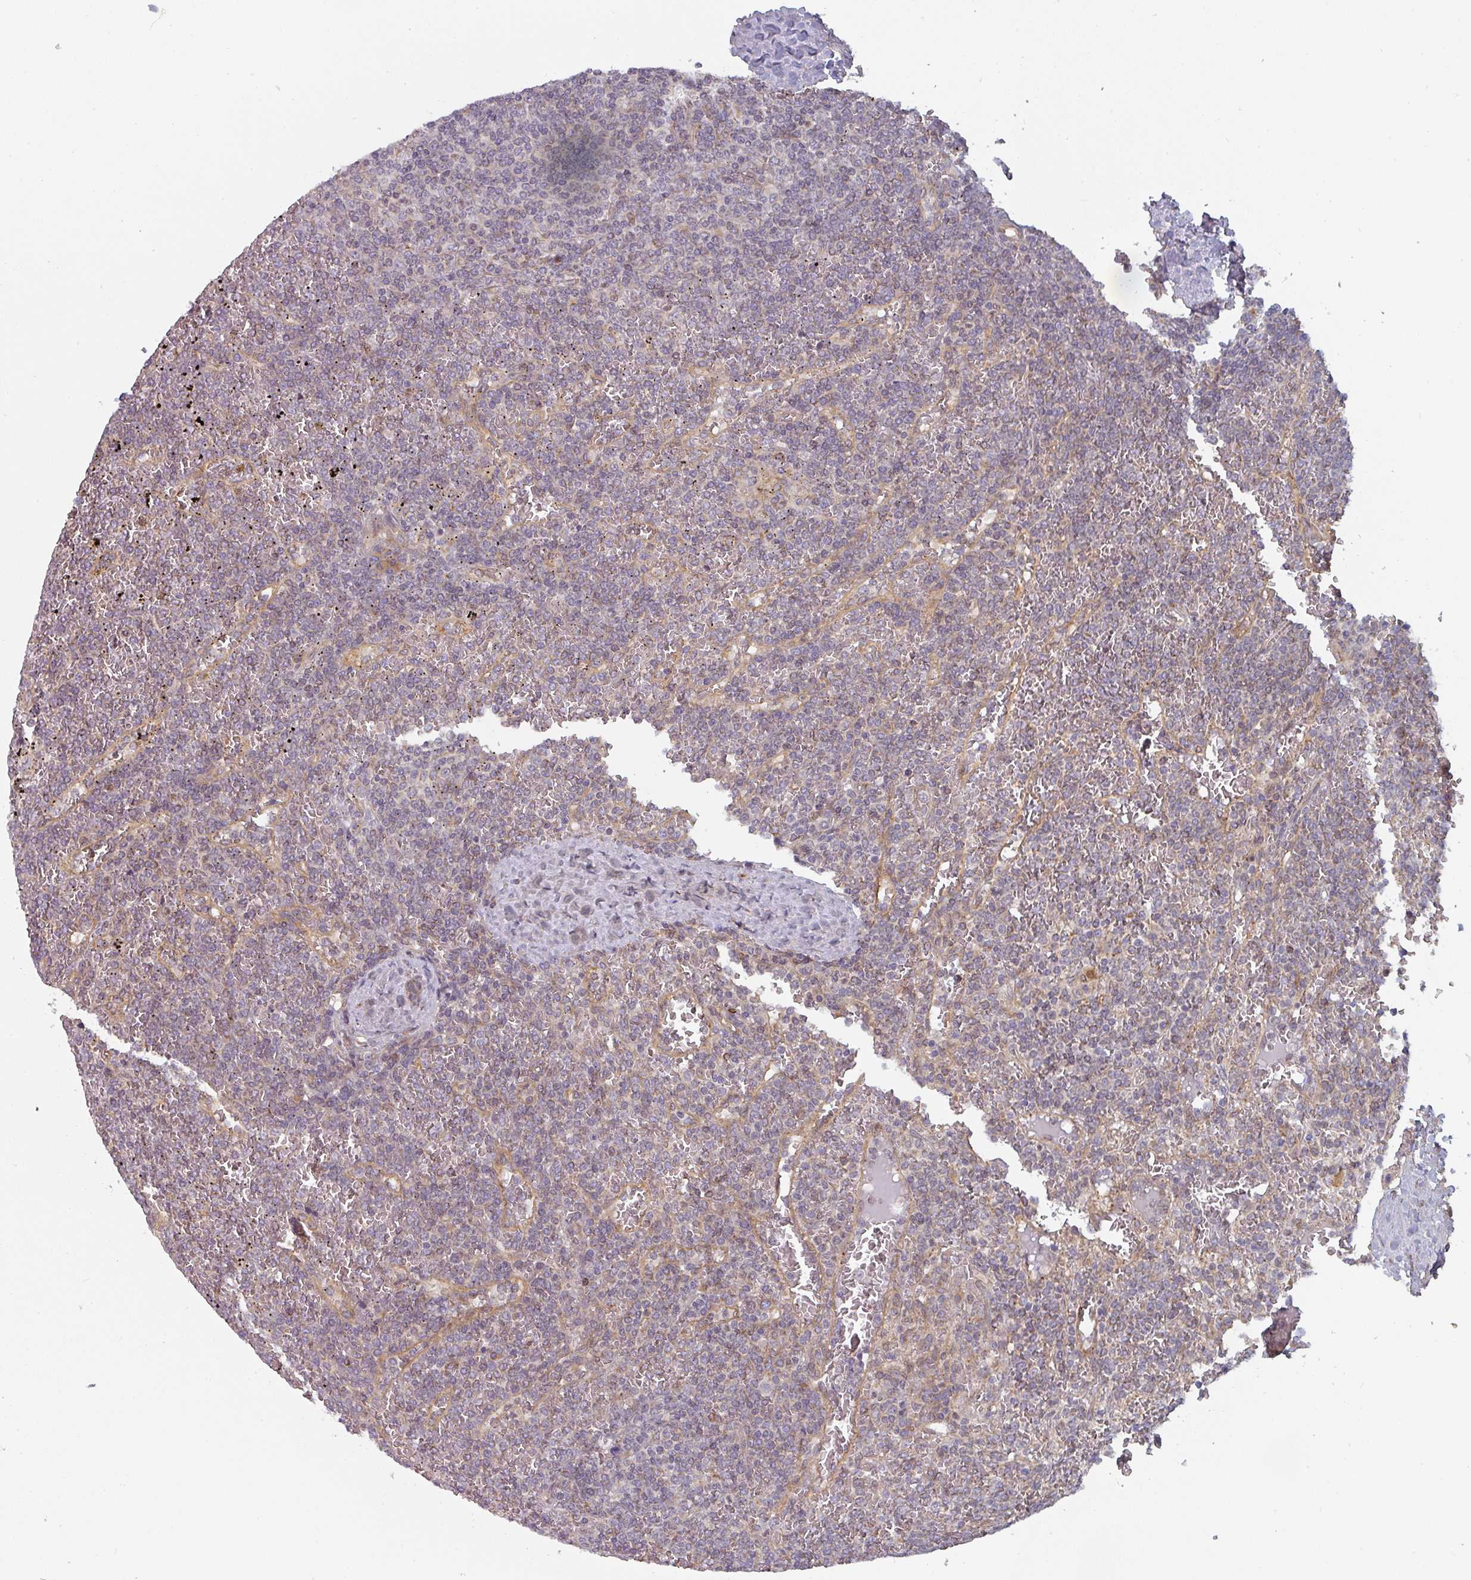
{"staining": {"intensity": "negative", "quantity": "none", "location": "none"}, "tissue": "lymphoma", "cell_type": "Tumor cells", "image_type": "cancer", "snomed": [{"axis": "morphology", "description": "Malignant lymphoma, non-Hodgkin's type, Low grade"}, {"axis": "topography", "description": "Spleen"}], "caption": "Tumor cells are negative for brown protein staining in malignant lymphoma, non-Hodgkin's type (low-grade).", "gene": "TAPT1", "patient": {"sex": "female", "age": 19}}